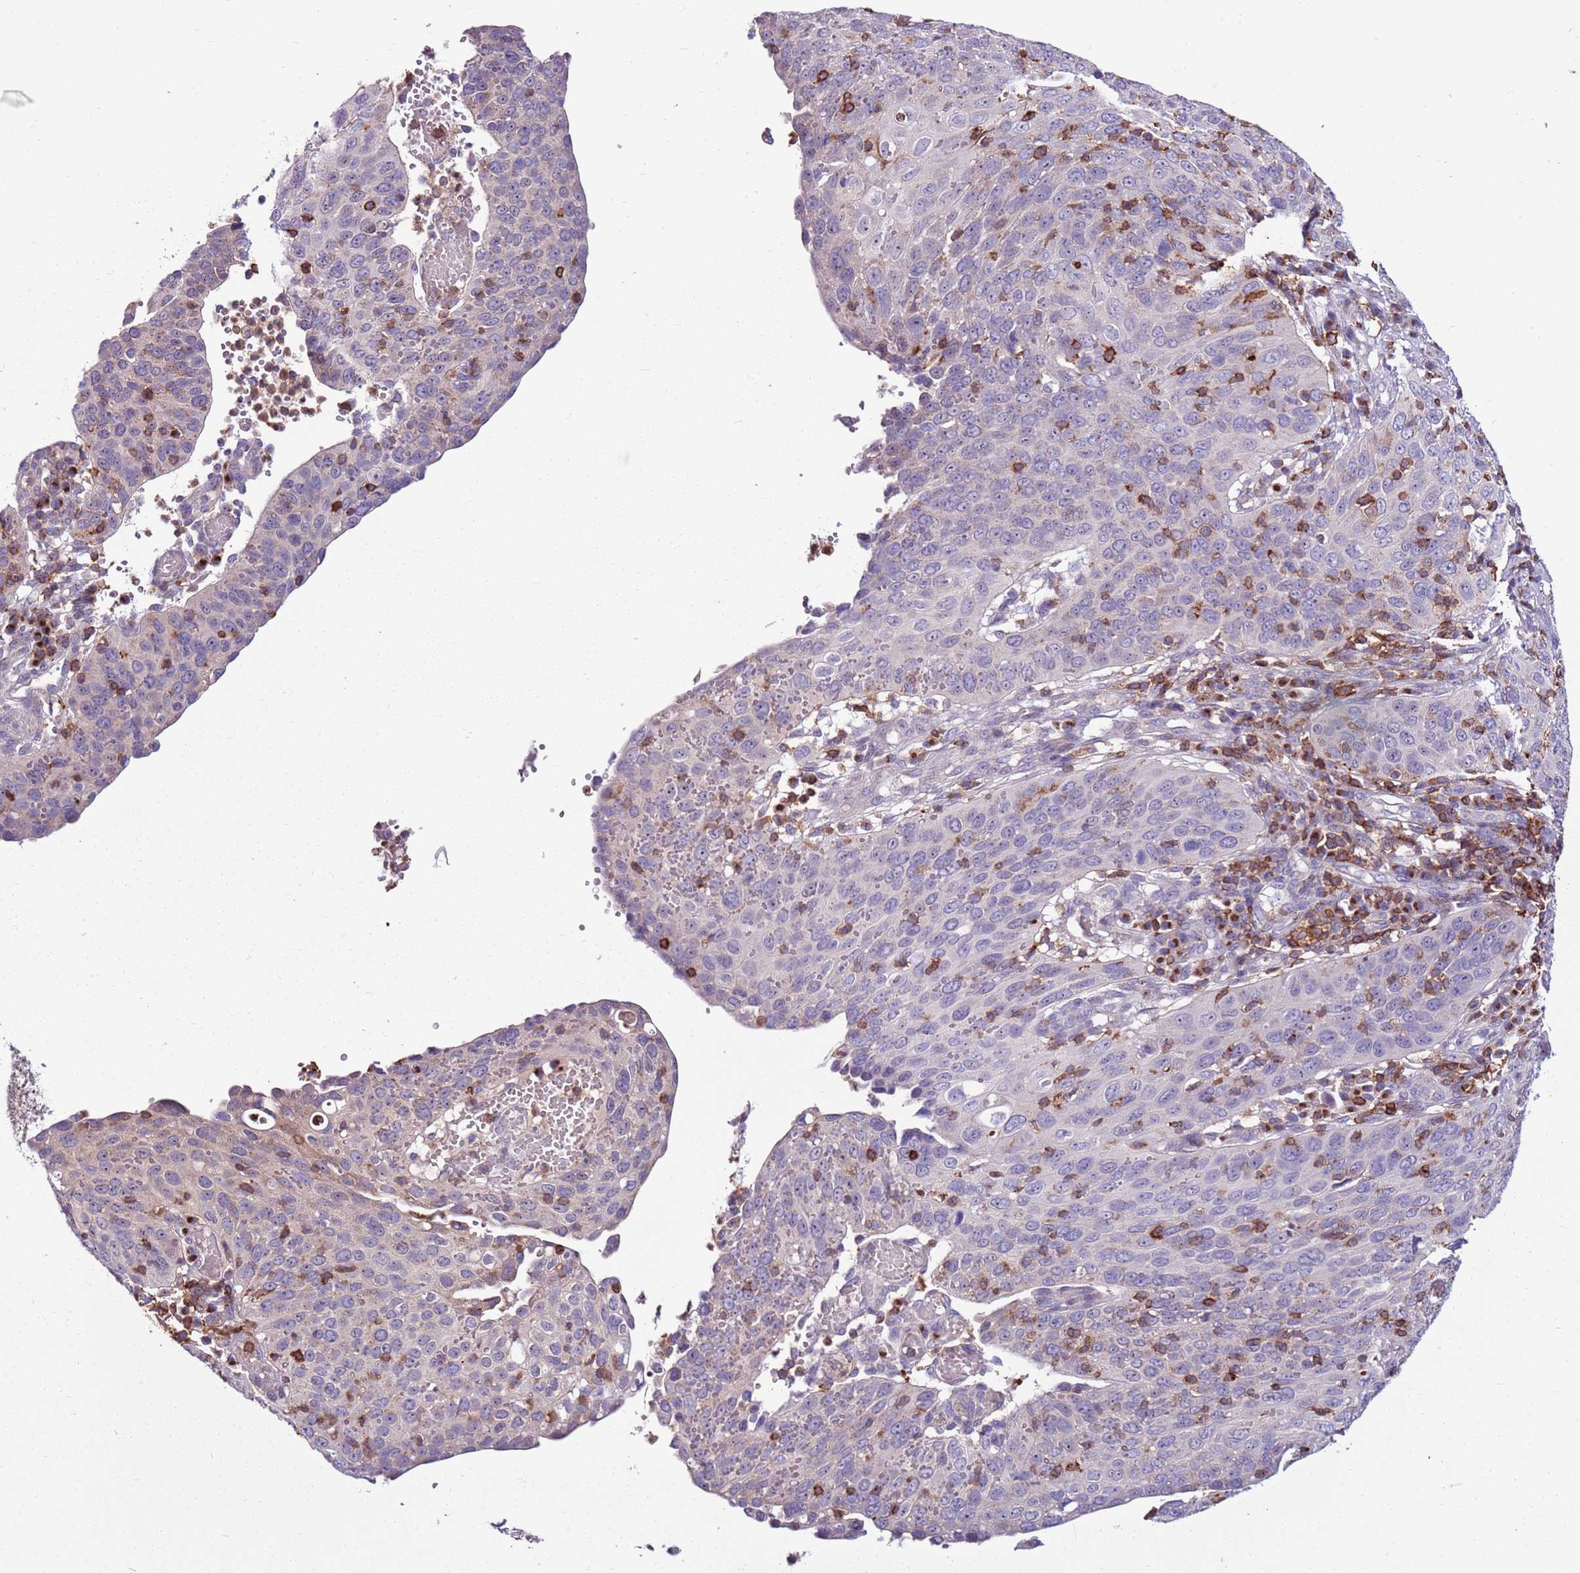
{"staining": {"intensity": "negative", "quantity": "none", "location": "none"}, "tissue": "cervical cancer", "cell_type": "Tumor cells", "image_type": "cancer", "snomed": [{"axis": "morphology", "description": "Squamous cell carcinoma, NOS"}, {"axis": "topography", "description": "Cervix"}], "caption": "Cervical cancer was stained to show a protein in brown. There is no significant staining in tumor cells. The staining is performed using DAB brown chromogen with nuclei counter-stained in using hematoxylin.", "gene": "ZSWIM1", "patient": {"sex": "female", "age": 36}}